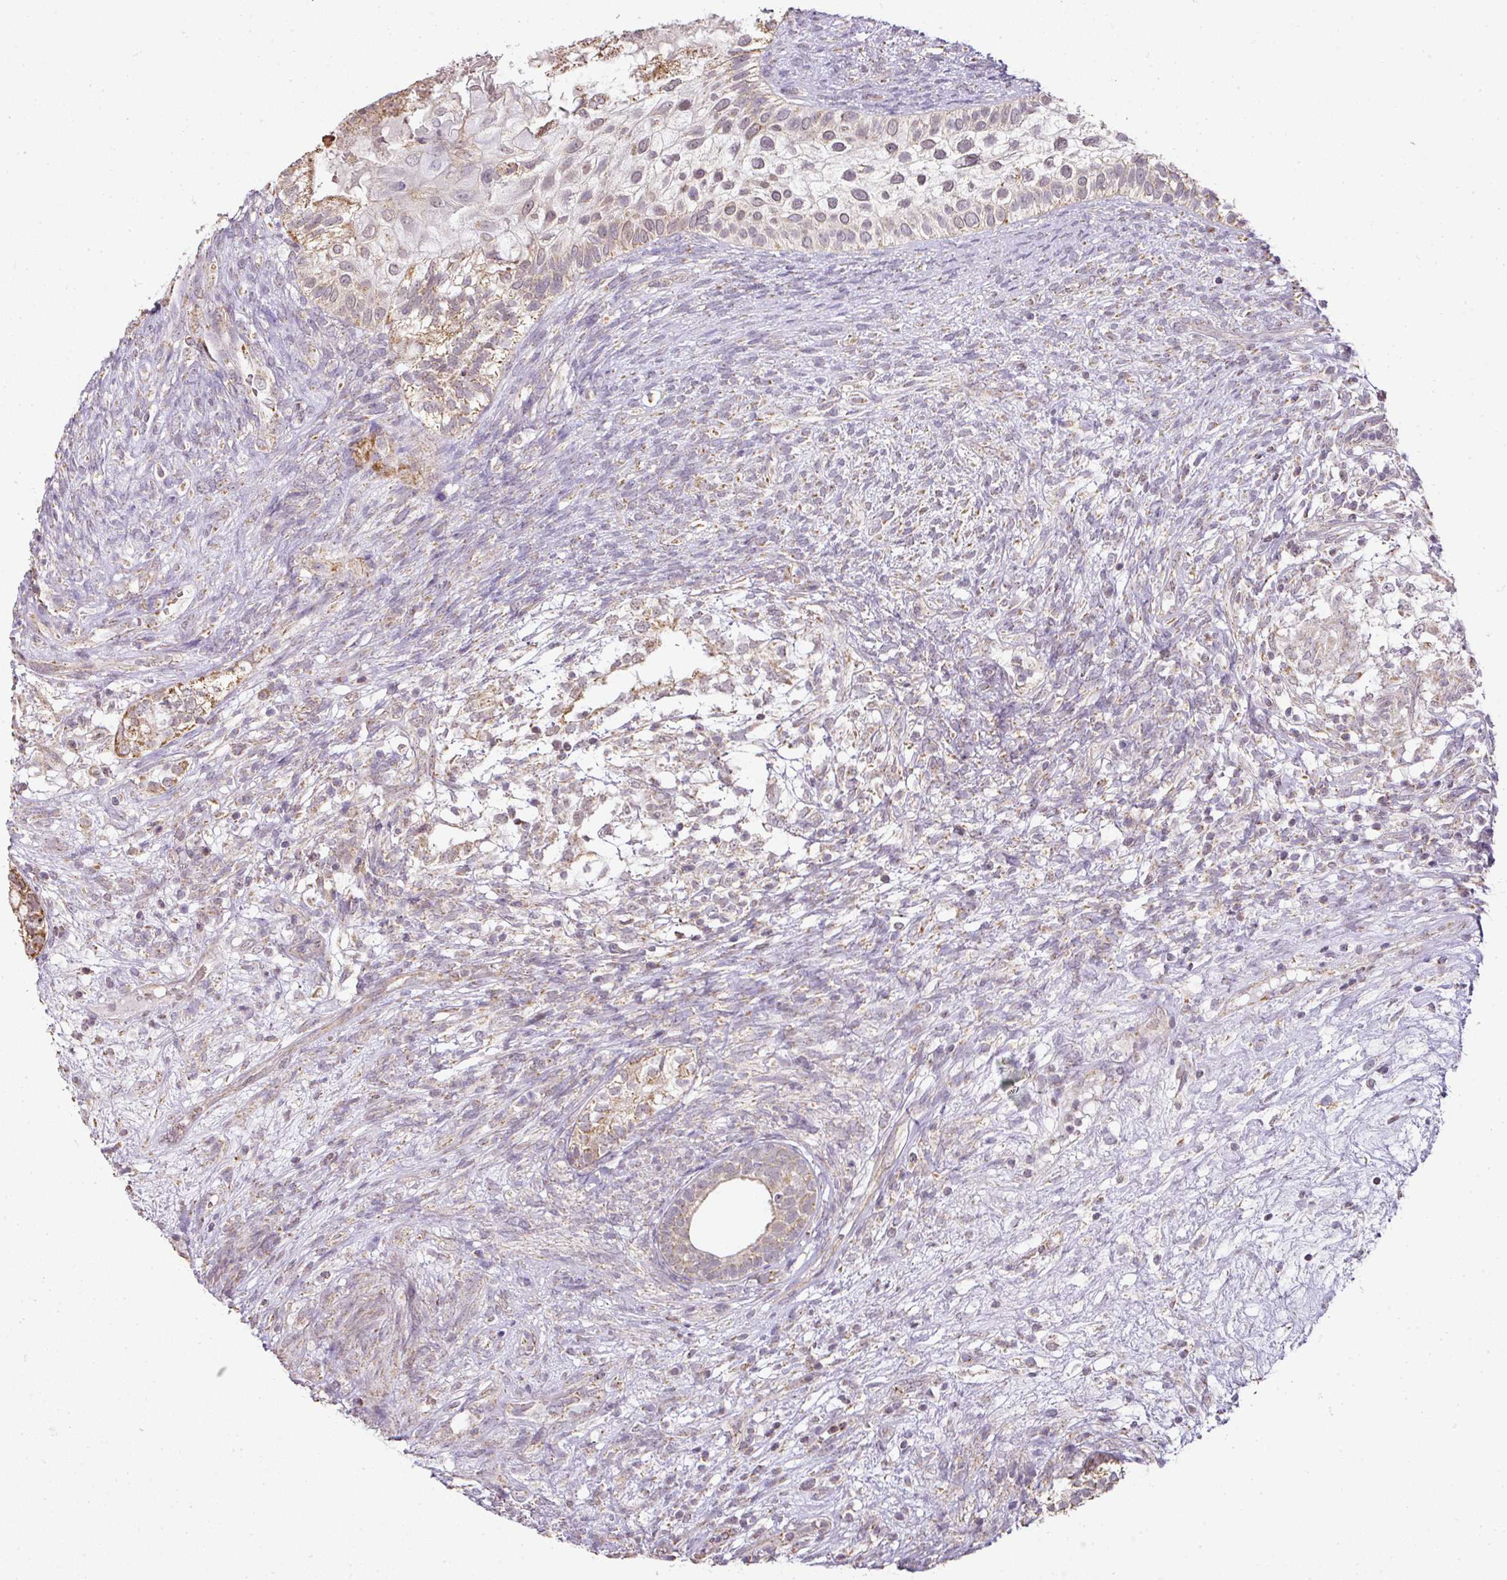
{"staining": {"intensity": "moderate", "quantity": ">75%", "location": "cytoplasmic/membranous"}, "tissue": "testis cancer", "cell_type": "Tumor cells", "image_type": "cancer", "snomed": [{"axis": "morphology", "description": "Seminoma, NOS"}, {"axis": "morphology", "description": "Carcinoma, Embryonal, NOS"}, {"axis": "topography", "description": "Testis"}], "caption": "A photomicrograph showing moderate cytoplasmic/membranous expression in approximately >75% of tumor cells in testis cancer (embryonal carcinoma), as visualized by brown immunohistochemical staining.", "gene": "MYOM2", "patient": {"sex": "male", "age": 41}}